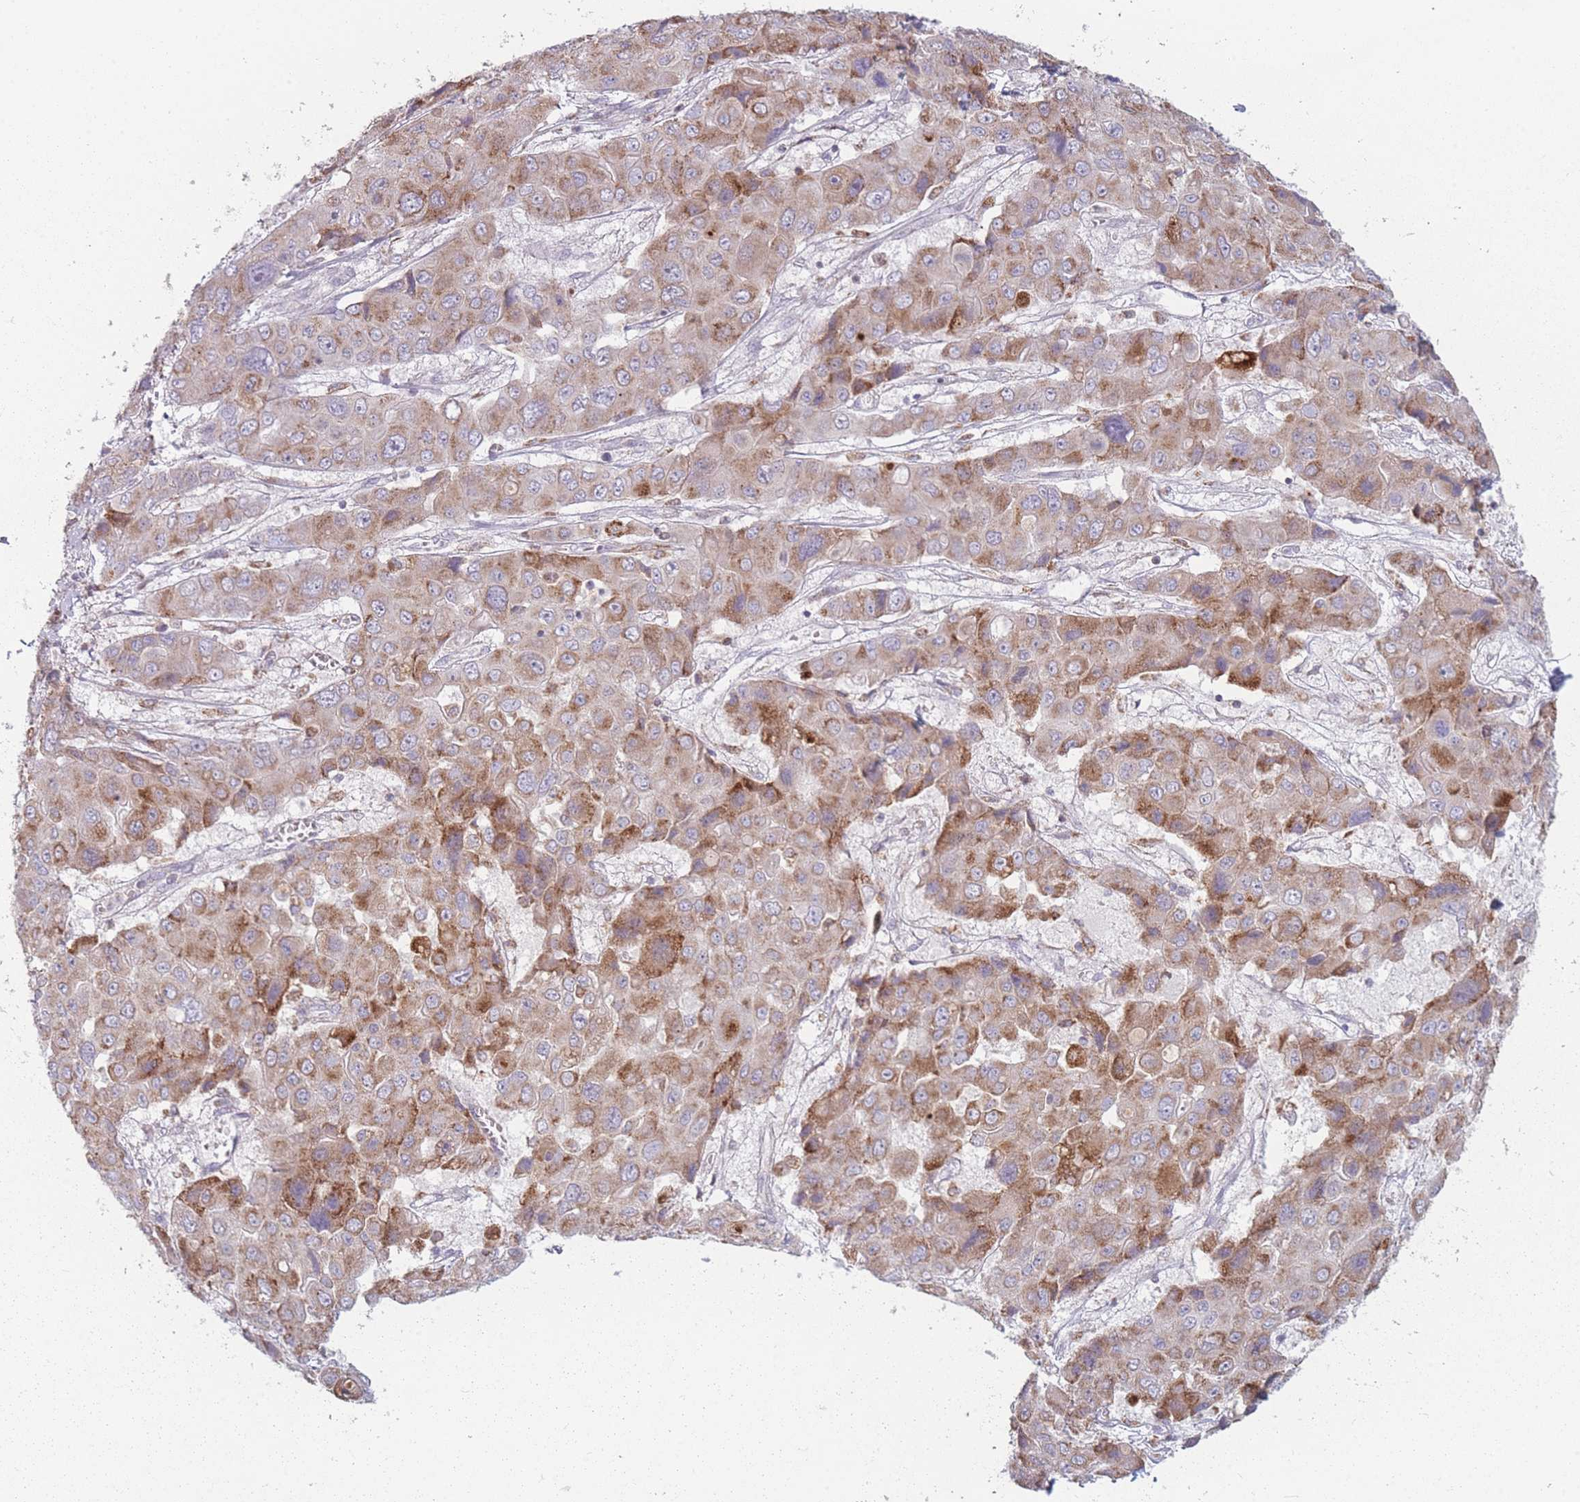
{"staining": {"intensity": "moderate", "quantity": ">75%", "location": "cytoplasmic/membranous"}, "tissue": "liver cancer", "cell_type": "Tumor cells", "image_type": "cancer", "snomed": [{"axis": "morphology", "description": "Cholangiocarcinoma"}, {"axis": "topography", "description": "Liver"}], "caption": "Human liver cancer stained with a protein marker reveals moderate staining in tumor cells.", "gene": "PEX11B", "patient": {"sex": "male", "age": 67}}